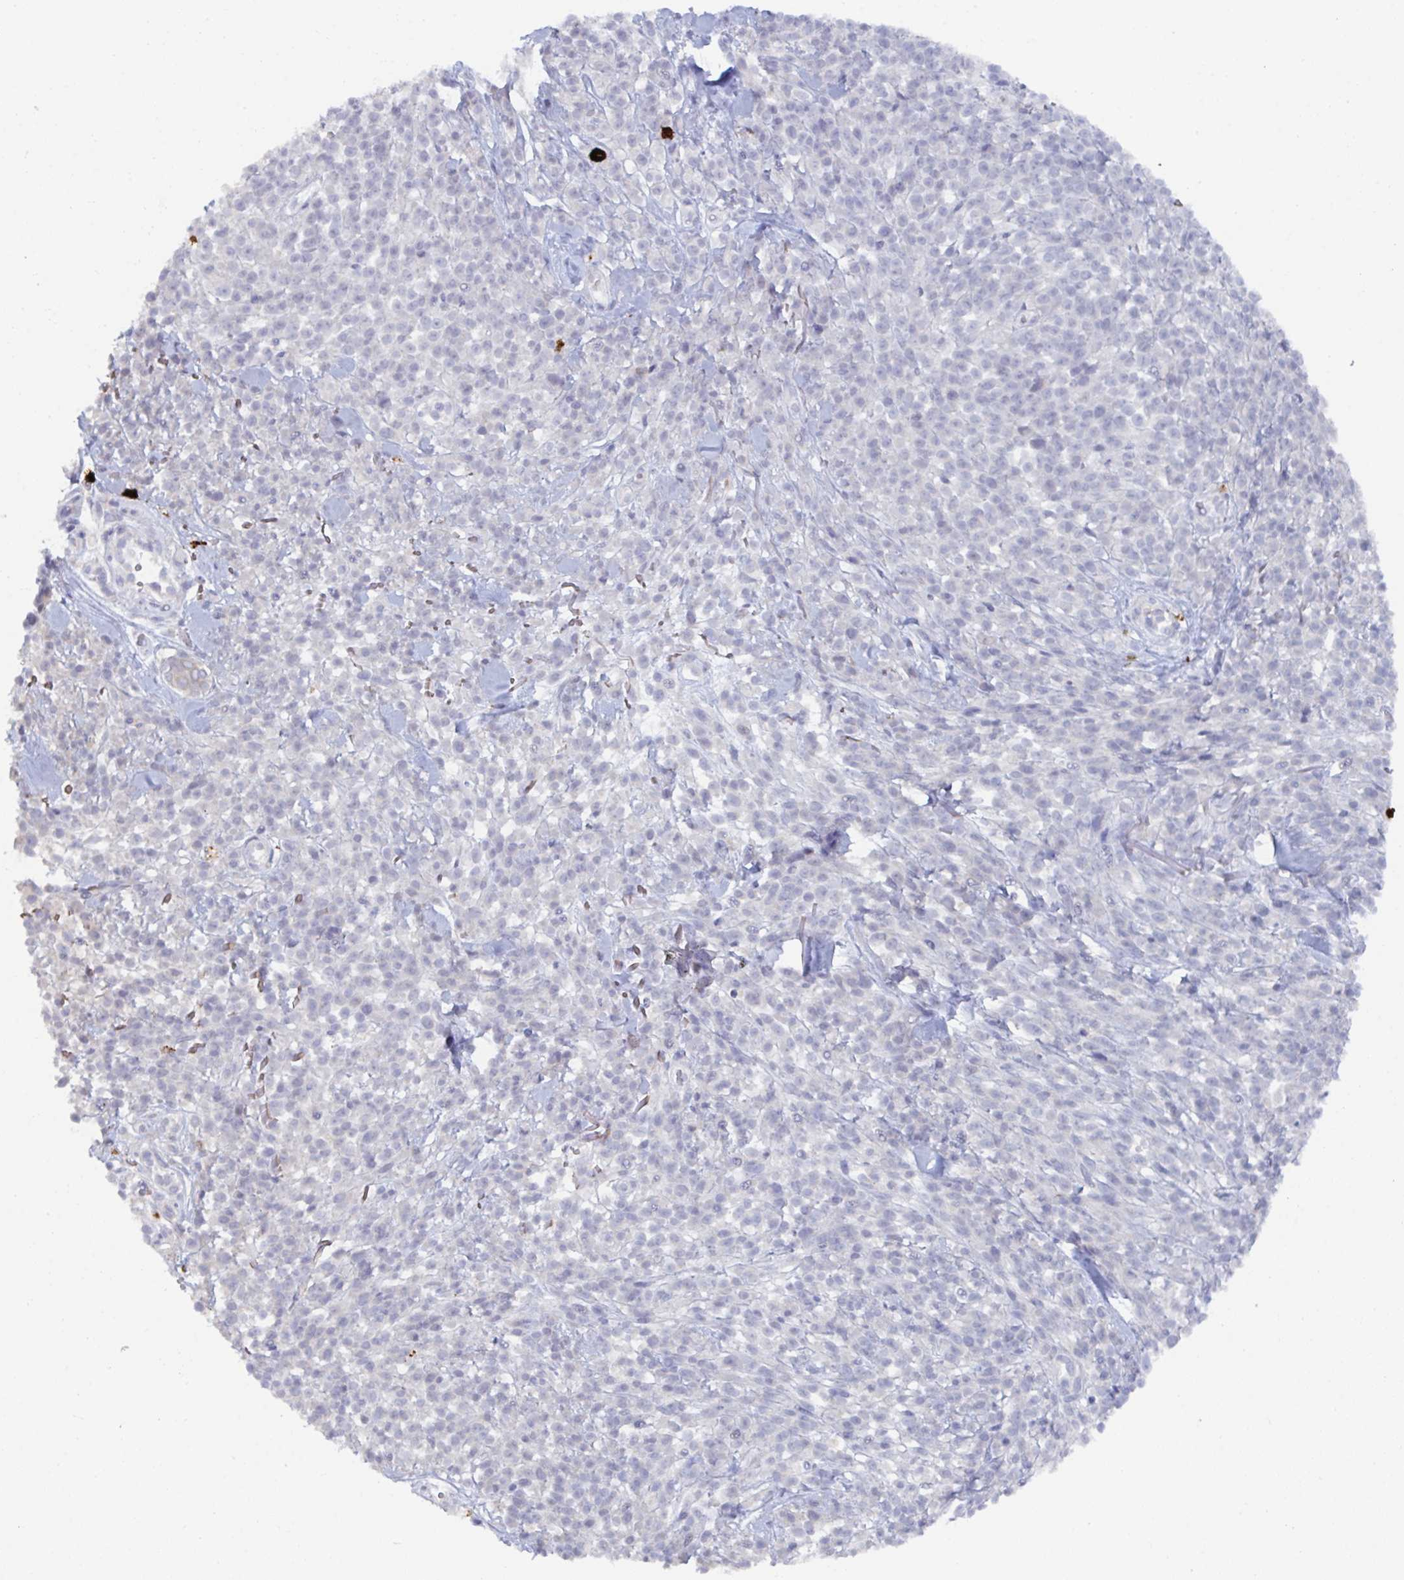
{"staining": {"intensity": "negative", "quantity": "none", "location": "none"}, "tissue": "melanoma", "cell_type": "Tumor cells", "image_type": "cancer", "snomed": [{"axis": "morphology", "description": "Malignant melanoma, NOS"}, {"axis": "topography", "description": "Skin"}, {"axis": "topography", "description": "Skin of trunk"}], "caption": "This photomicrograph is of melanoma stained with immunohistochemistry (IHC) to label a protein in brown with the nuclei are counter-stained blue. There is no staining in tumor cells.", "gene": "KCNK5", "patient": {"sex": "male", "age": 74}}